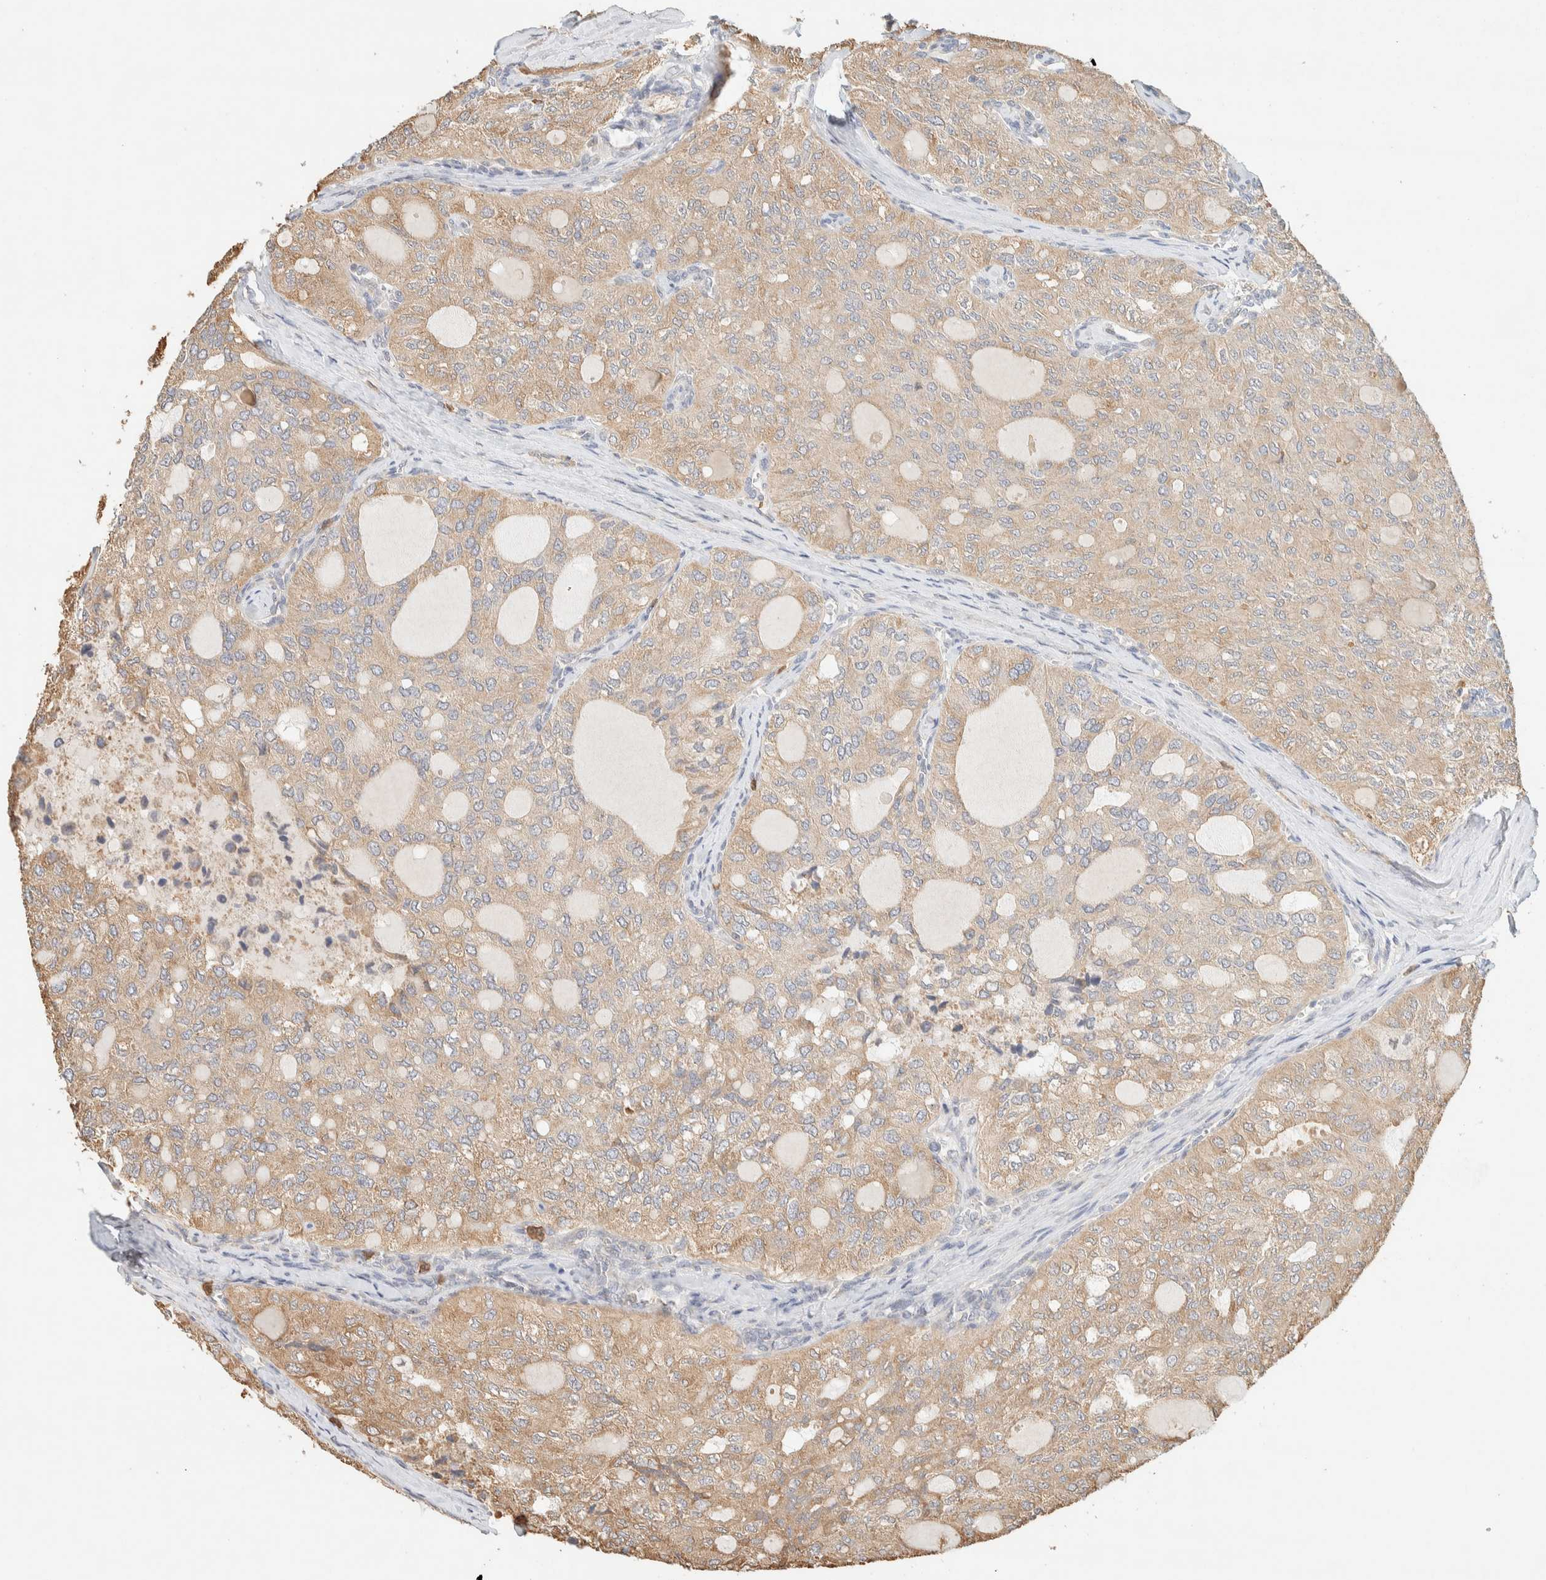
{"staining": {"intensity": "moderate", "quantity": ">75%", "location": "cytoplasmic/membranous"}, "tissue": "thyroid cancer", "cell_type": "Tumor cells", "image_type": "cancer", "snomed": [{"axis": "morphology", "description": "Follicular adenoma carcinoma, NOS"}, {"axis": "topography", "description": "Thyroid gland"}], "caption": "Thyroid follicular adenoma carcinoma stained with a brown dye displays moderate cytoplasmic/membranous positive staining in about >75% of tumor cells.", "gene": "TTC3", "patient": {"sex": "male", "age": 75}}